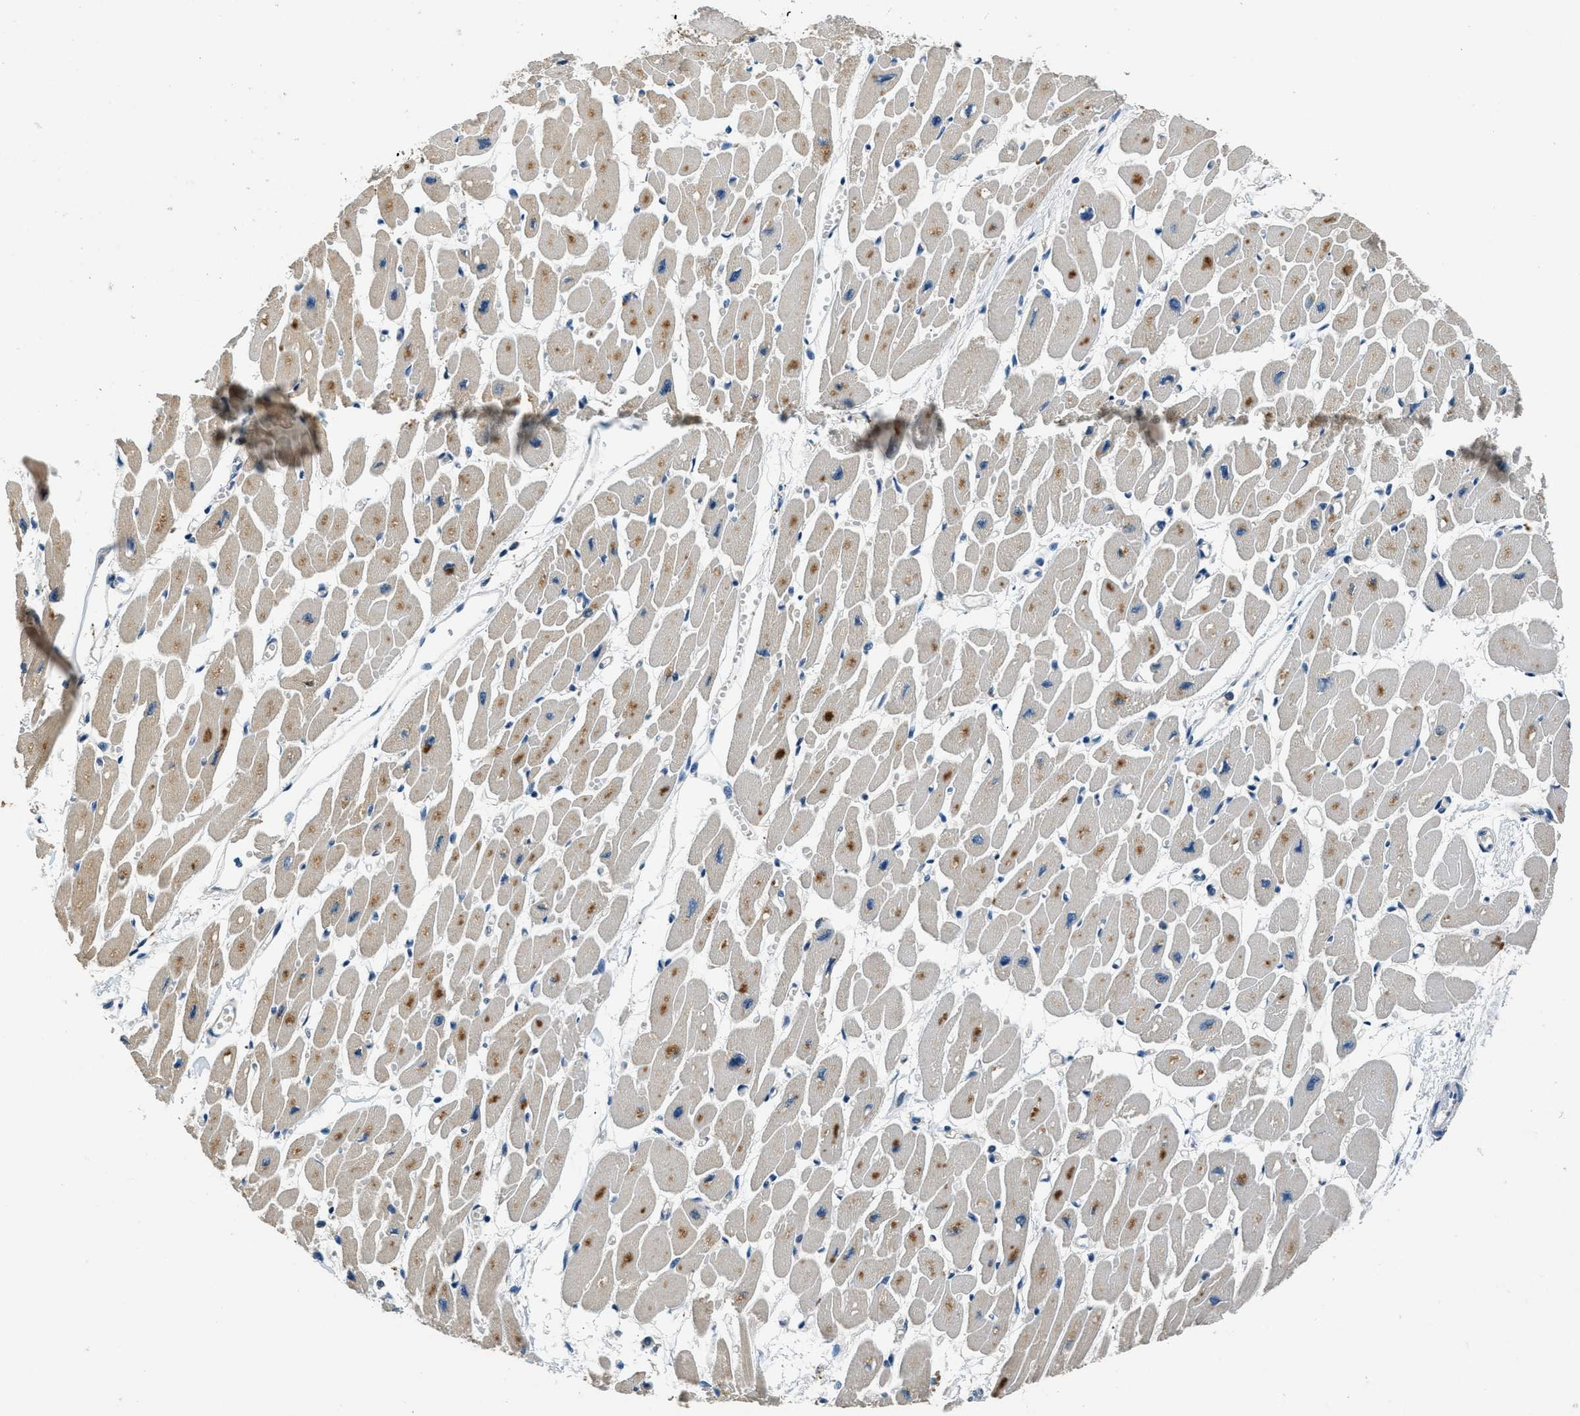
{"staining": {"intensity": "moderate", "quantity": "25%-75%", "location": "cytoplasmic/membranous"}, "tissue": "heart muscle", "cell_type": "Cardiomyocytes", "image_type": "normal", "snomed": [{"axis": "morphology", "description": "Normal tissue, NOS"}, {"axis": "topography", "description": "Heart"}], "caption": "IHC image of unremarkable heart muscle: human heart muscle stained using immunohistochemistry (IHC) displays medium levels of moderate protein expression localized specifically in the cytoplasmic/membranous of cardiomyocytes, appearing as a cytoplasmic/membranous brown color.", "gene": "NME8", "patient": {"sex": "female", "age": 54}}